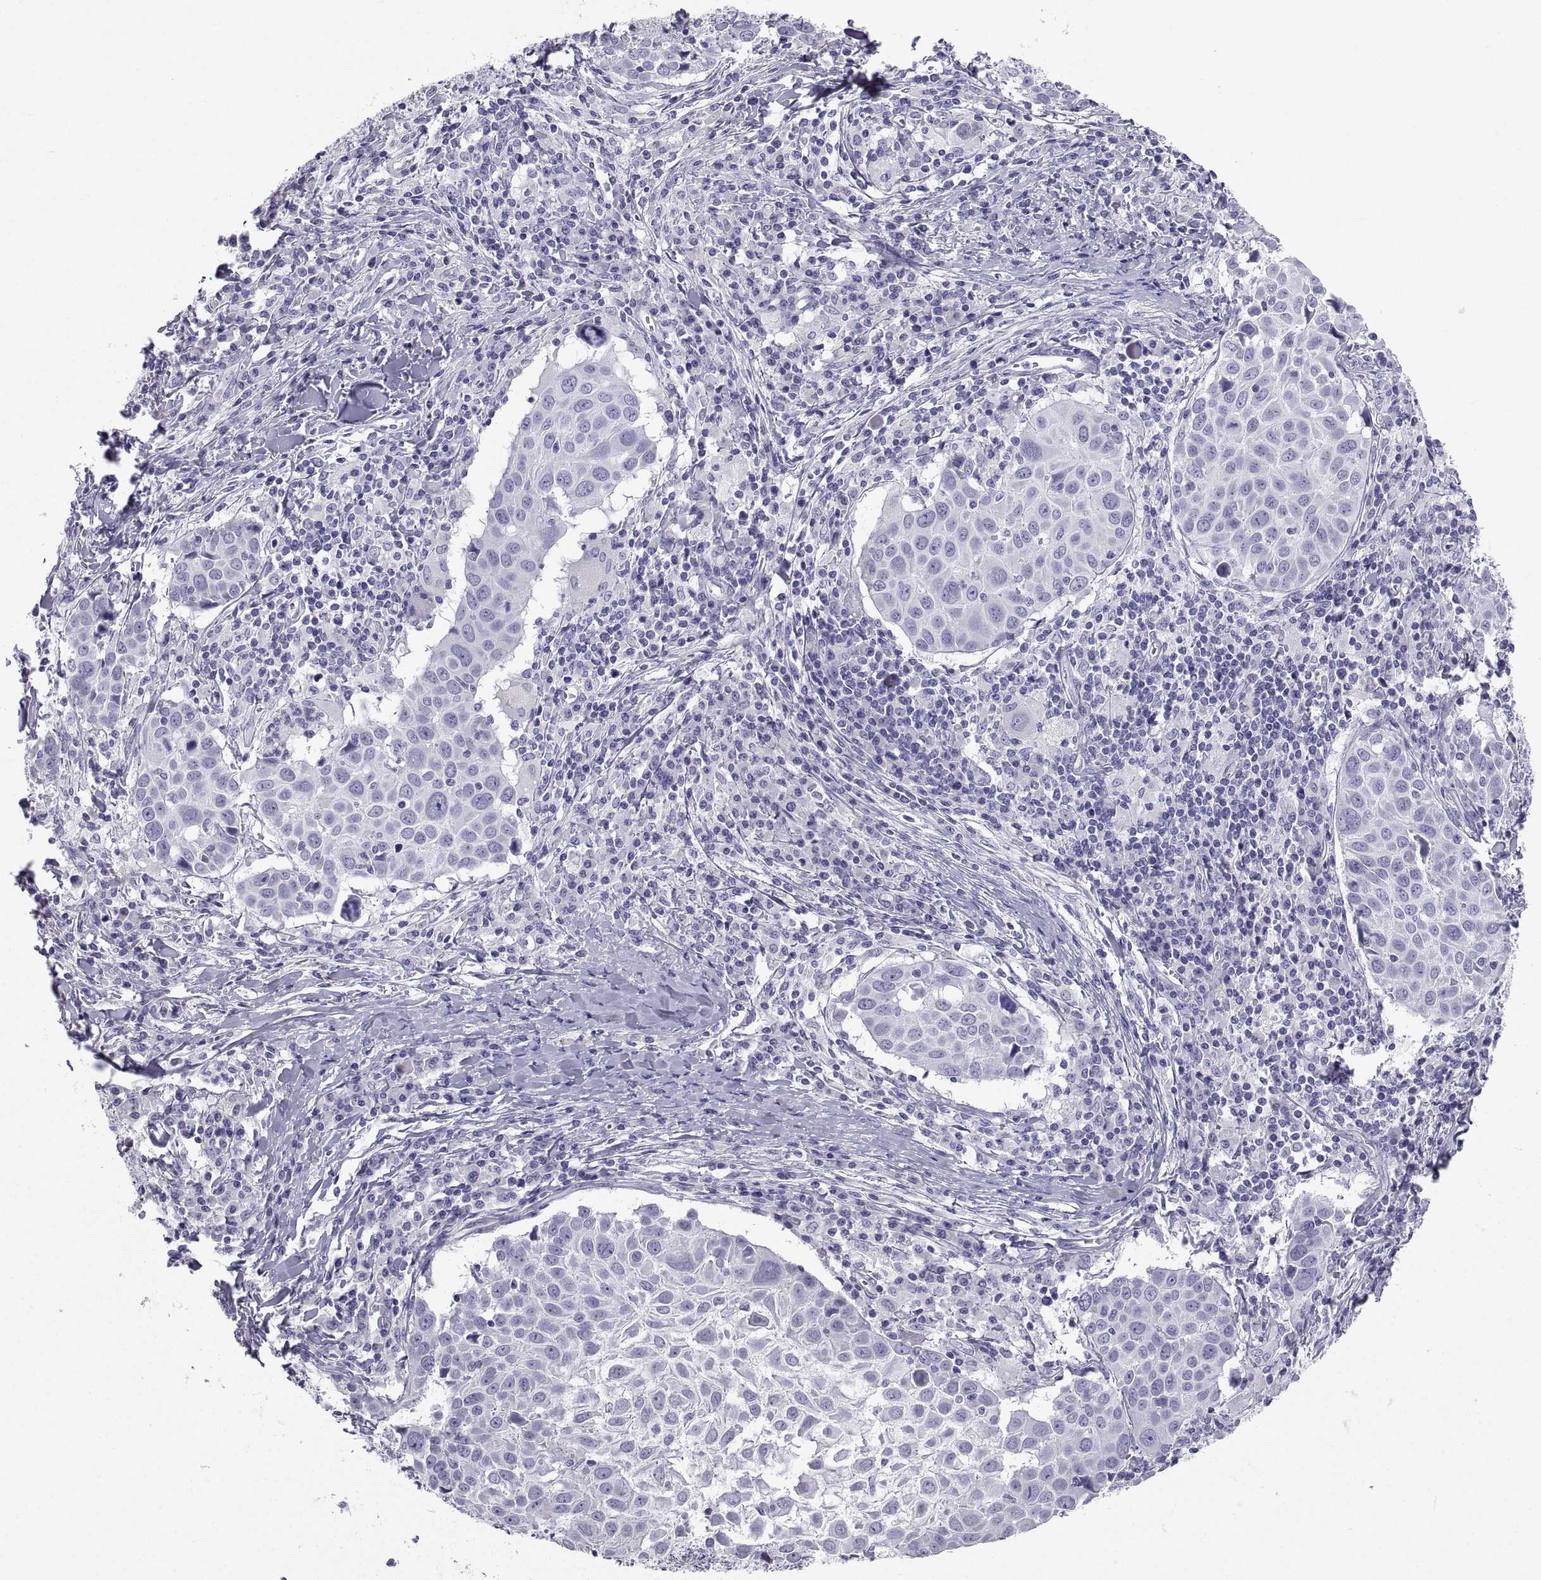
{"staining": {"intensity": "negative", "quantity": "none", "location": "none"}, "tissue": "lung cancer", "cell_type": "Tumor cells", "image_type": "cancer", "snomed": [{"axis": "morphology", "description": "Squamous cell carcinoma, NOS"}, {"axis": "topography", "description": "Lung"}], "caption": "A high-resolution micrograph shows immunohistochemistry (IHC) staining of lung cancer, which exhibits no significant positivity in tumor cells.", "gene": "PCSK1N", "patient": {"sex": "male", "age": 57}}